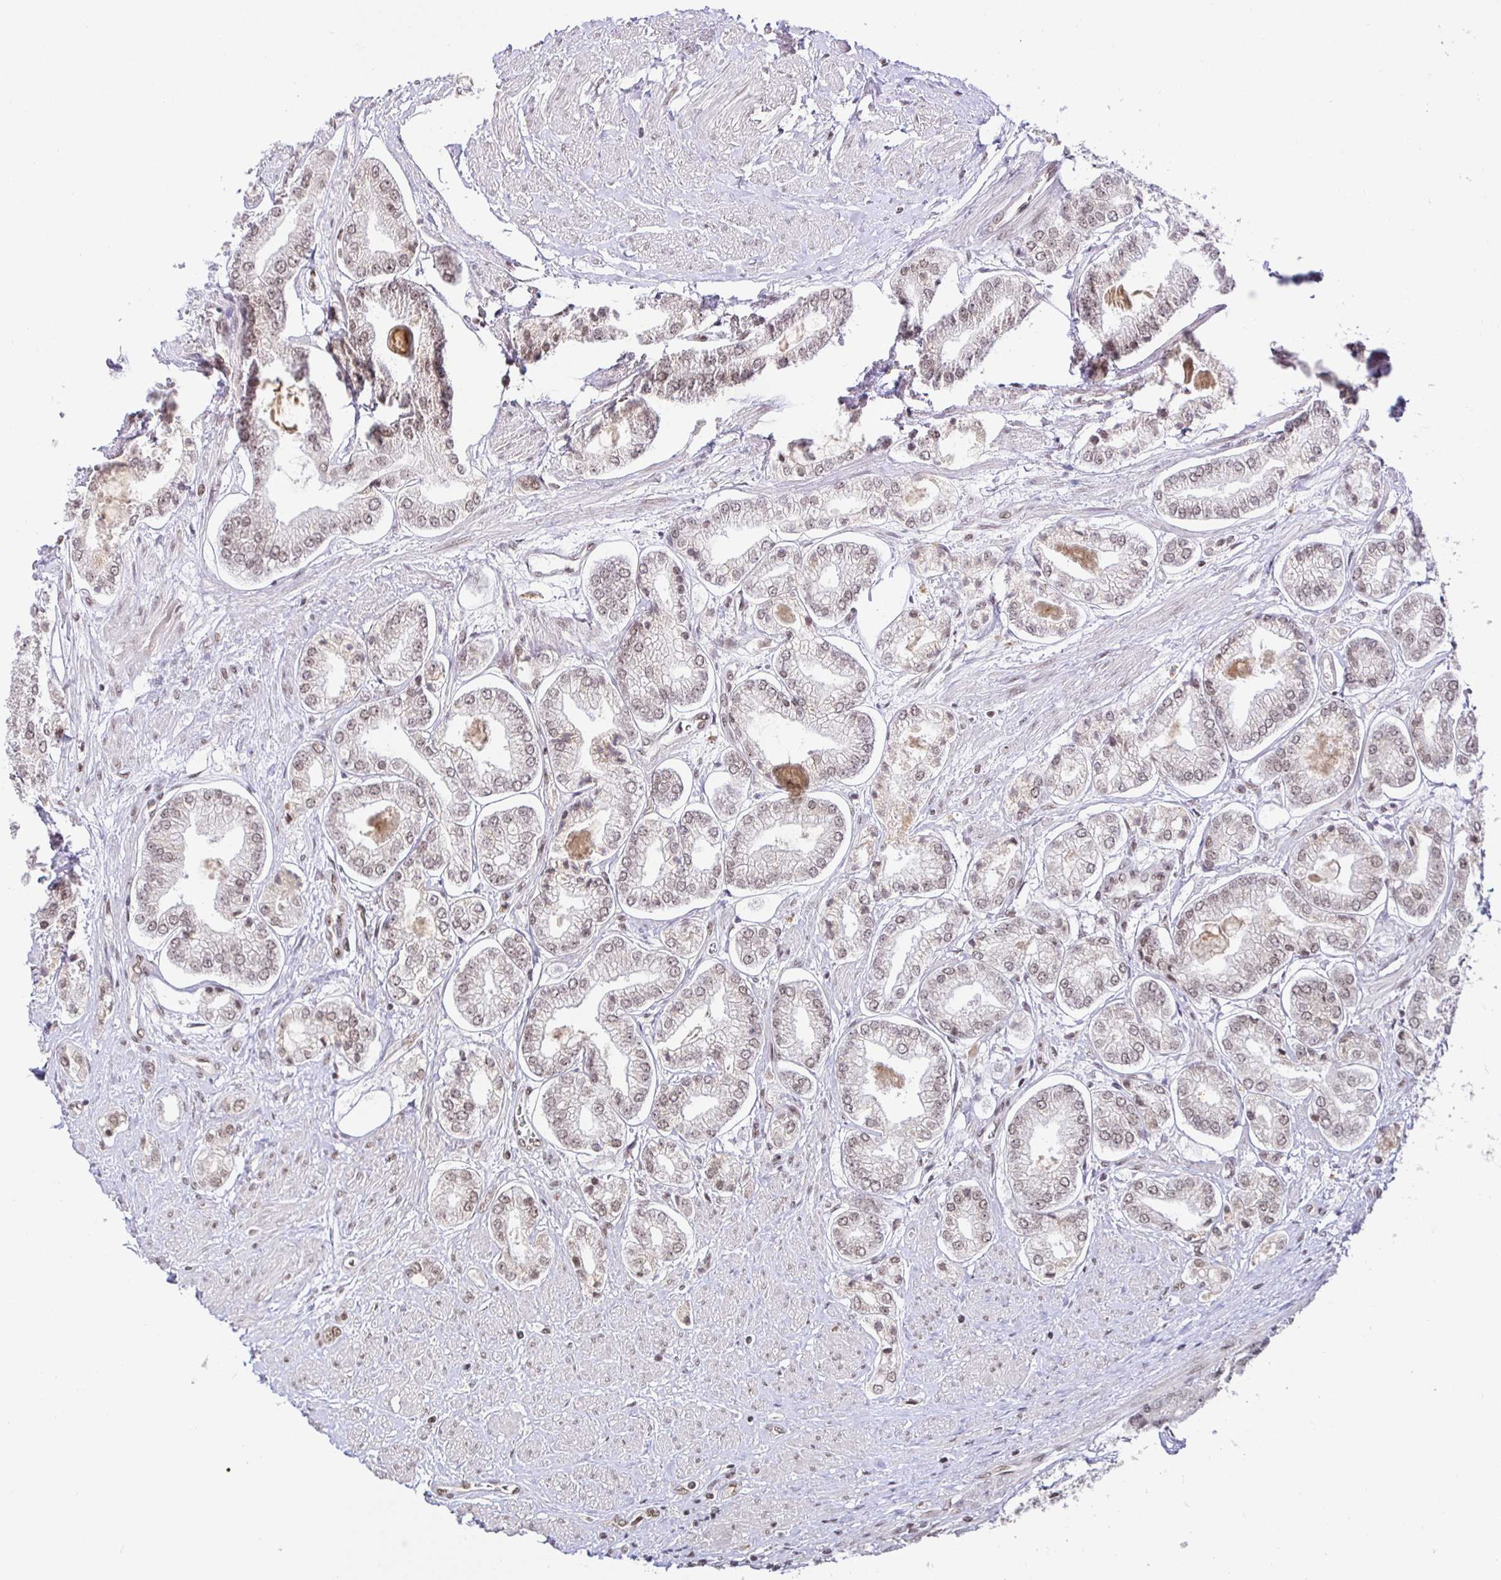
{"staining": {"intensity": "weak", "quantity": "25%-75%", "location": "nuclear"}, "tissue": "prostate cancer", "cell_type": "Tumor cells", "image_type": "cancer", "snomed": [{"axis": "morphology", "description": "Adenocarcinoma, Low grade"}, {"axis": "topography", "description": "Prostate"}], "caption": "Prostate low-grade adenocarcinoma stained with a brown dye reveals weak nuclear positive staining in approximately 25%-75% of tumor cells.", "gene": "USF1", "patient": {"sex": "male", "age": 69}}